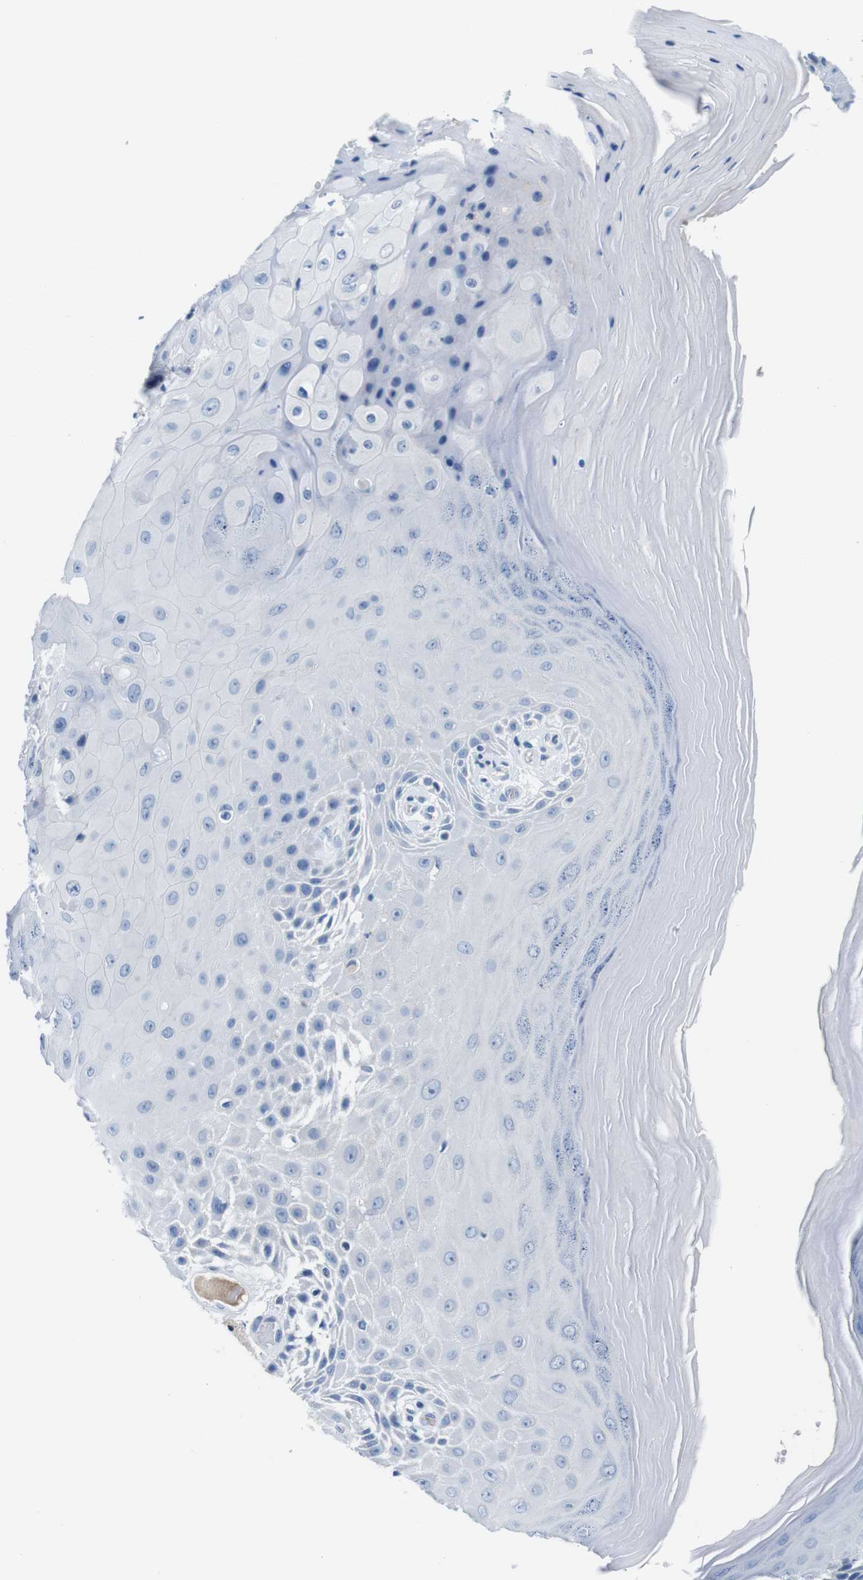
{"staining": {"intensity": "negative", "quantity": "none", "location": "none"}, "tissue": "skin", "cell_type": "Epidermal cells", "image_type": "normal", "snomed": [{"axis": "morphology", "description": "Normal tissue, NOS"}, {"axis": "topography", "description": "Vulva"}], "caption": "A high-resolution image shows IHC staining of normal skin, which demonstrates no significant expression in epidermal cells. (DAB (3,3'-diaminobenzidine) immunohistochemistry, high magnification).", "gene": "IGHD", "patient": {"sex": "female", "age": 73}}